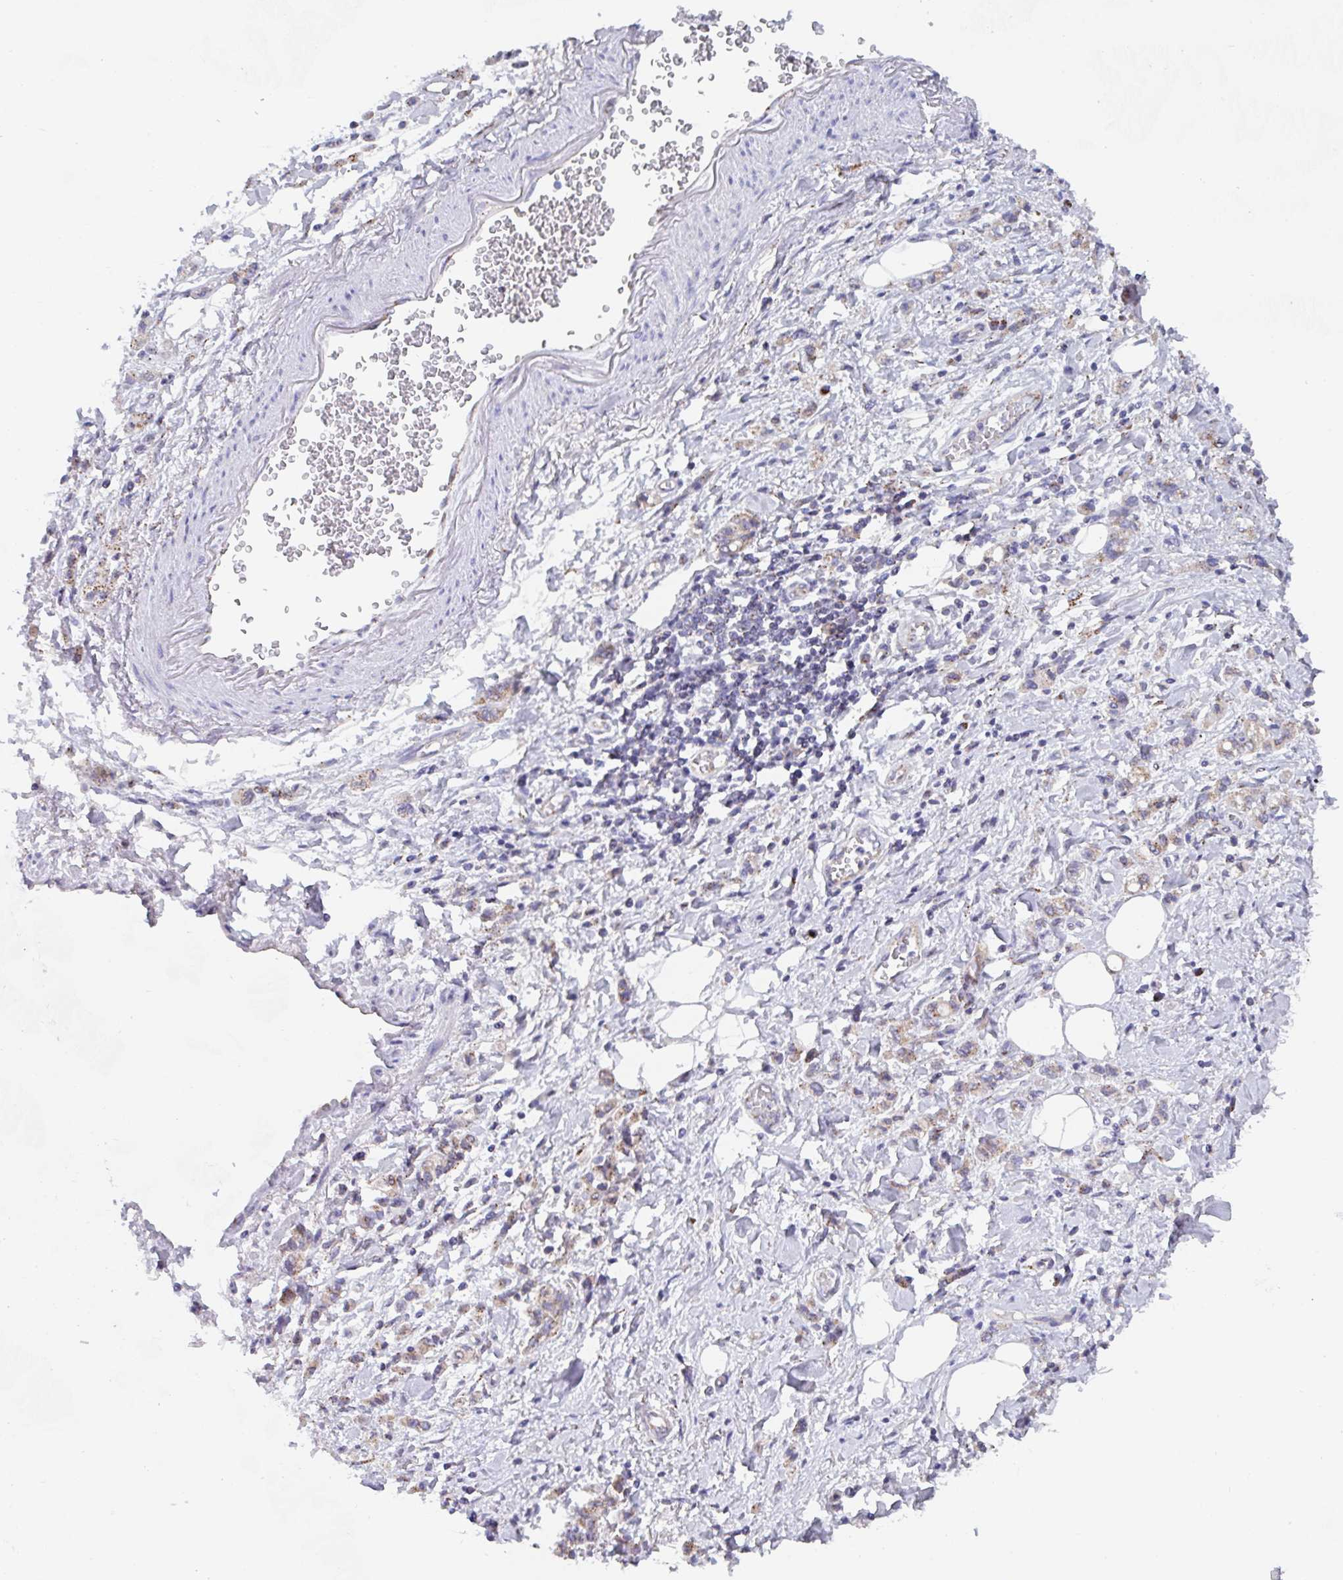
{"staining": {"intensity": "weak", "quantity": ">75%", "location": "cytoplasmic/membranous"}, "tissue": "stomach cancer", "cell_type": "Tumor cells", "image_type": "cancer", "snomed": [{"axis": "morphology", "description": "Adenocarcinoma, NOS"}, {"axis": "topography", "description": "Stomach"}], "caption": "The immunohistochemical stain shows weak cytoplasmic/membranous staining in tumor cells of adenocarcinoma (stomach) tissue.", "gene": "PROSER3", "patient": {"sex": "male", "age": 77}}